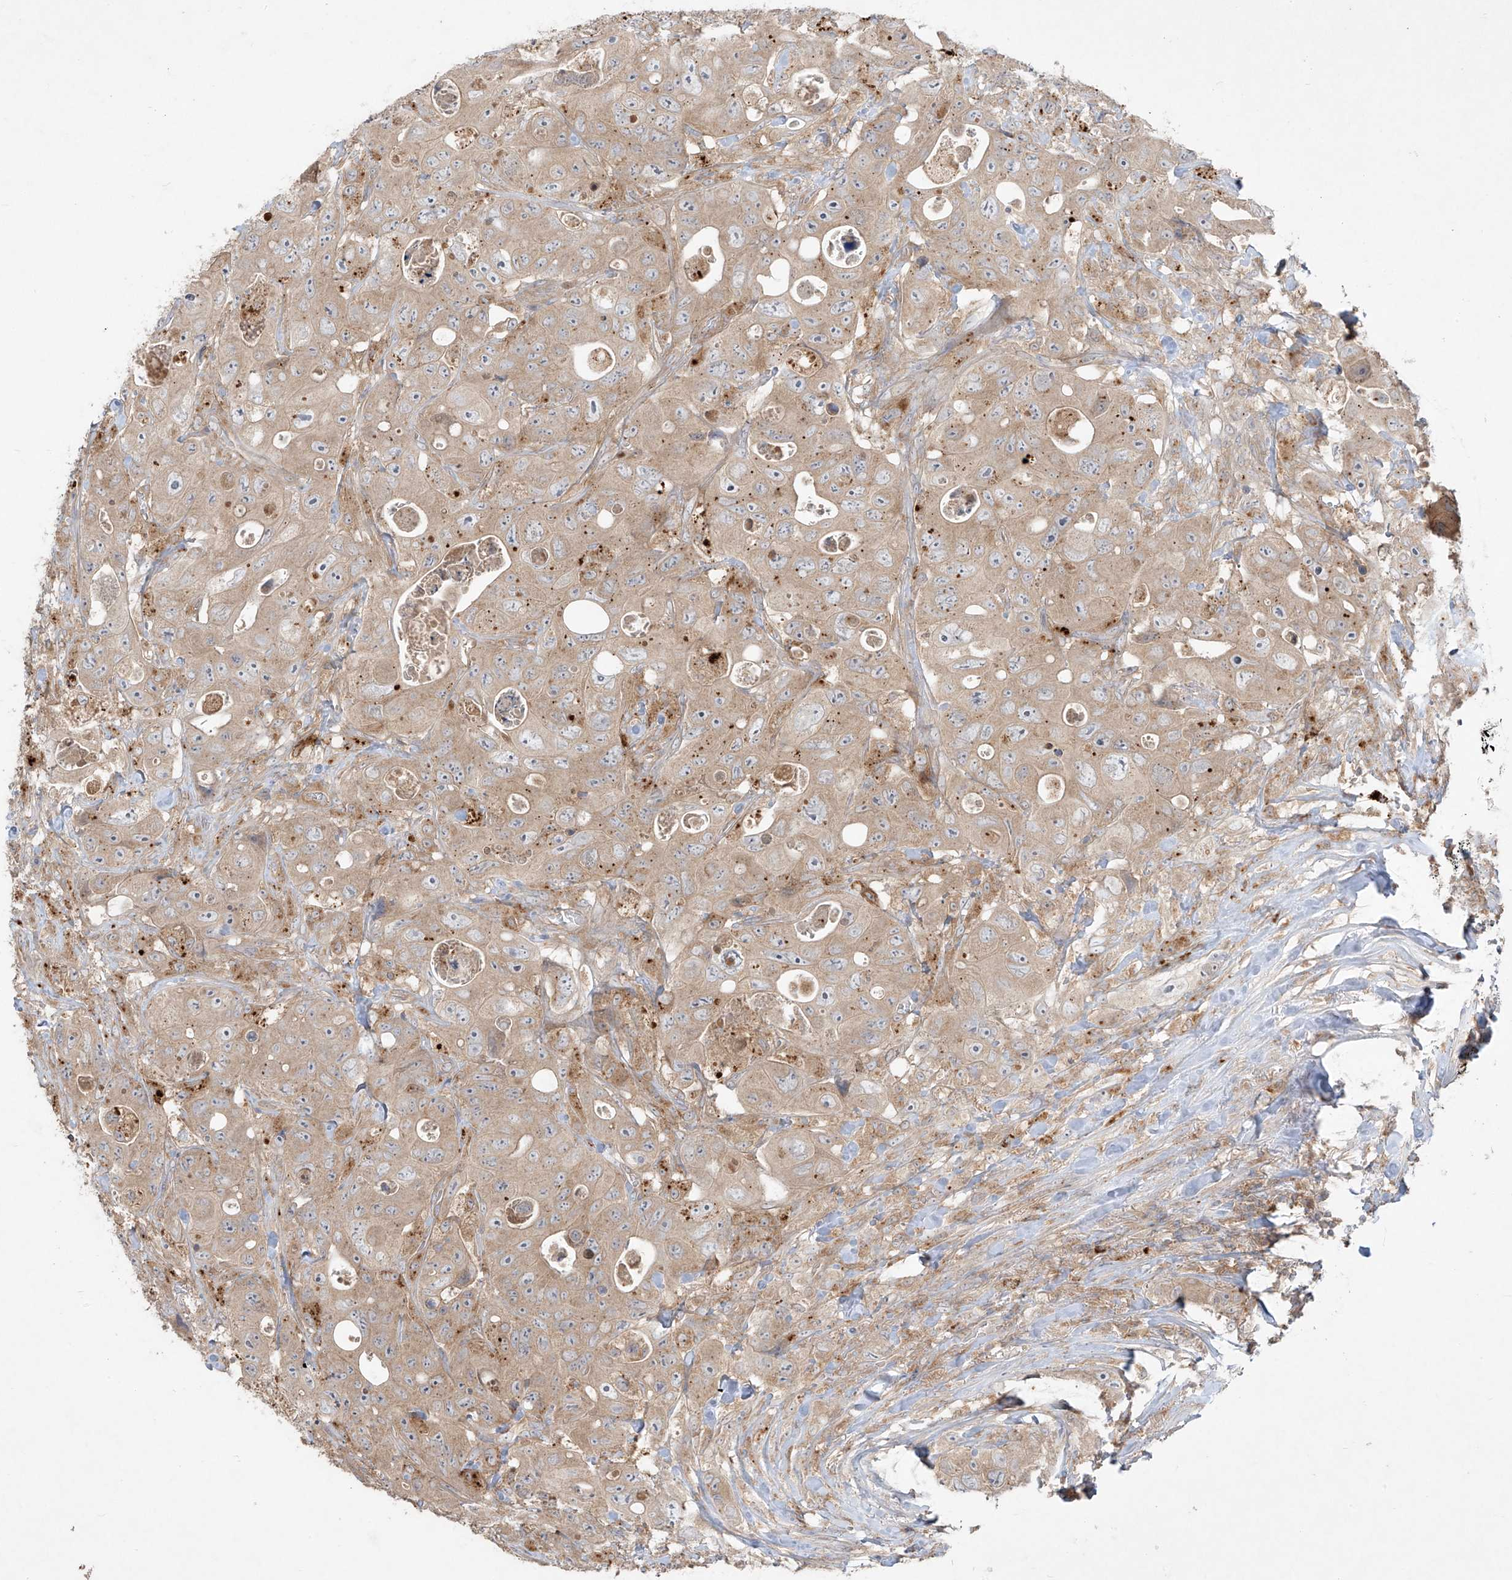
{"staining": {"intensity": "weak", "quantity": ">75%", "location": "cytoplasmic/membranous"}, "tissue": "colorectal cancer", "cell_type": "Tumor cells", "image_type": "cancer", "snomed": [{"axis": "morphology", "description": "Adenocarcinoma, NOS"}, {"axis": "topography", "description": "Colon"}], "caption": "An IHC histopathology image of neoplastic tissue is shown. Protein staining in brown highlights weak cytoplasmic/membranous positivity in colorectal cancer (adenocarcinoma) within tumor cells.", "gene": "LDAH", "patient": {"sex": "female", "age": 46}}